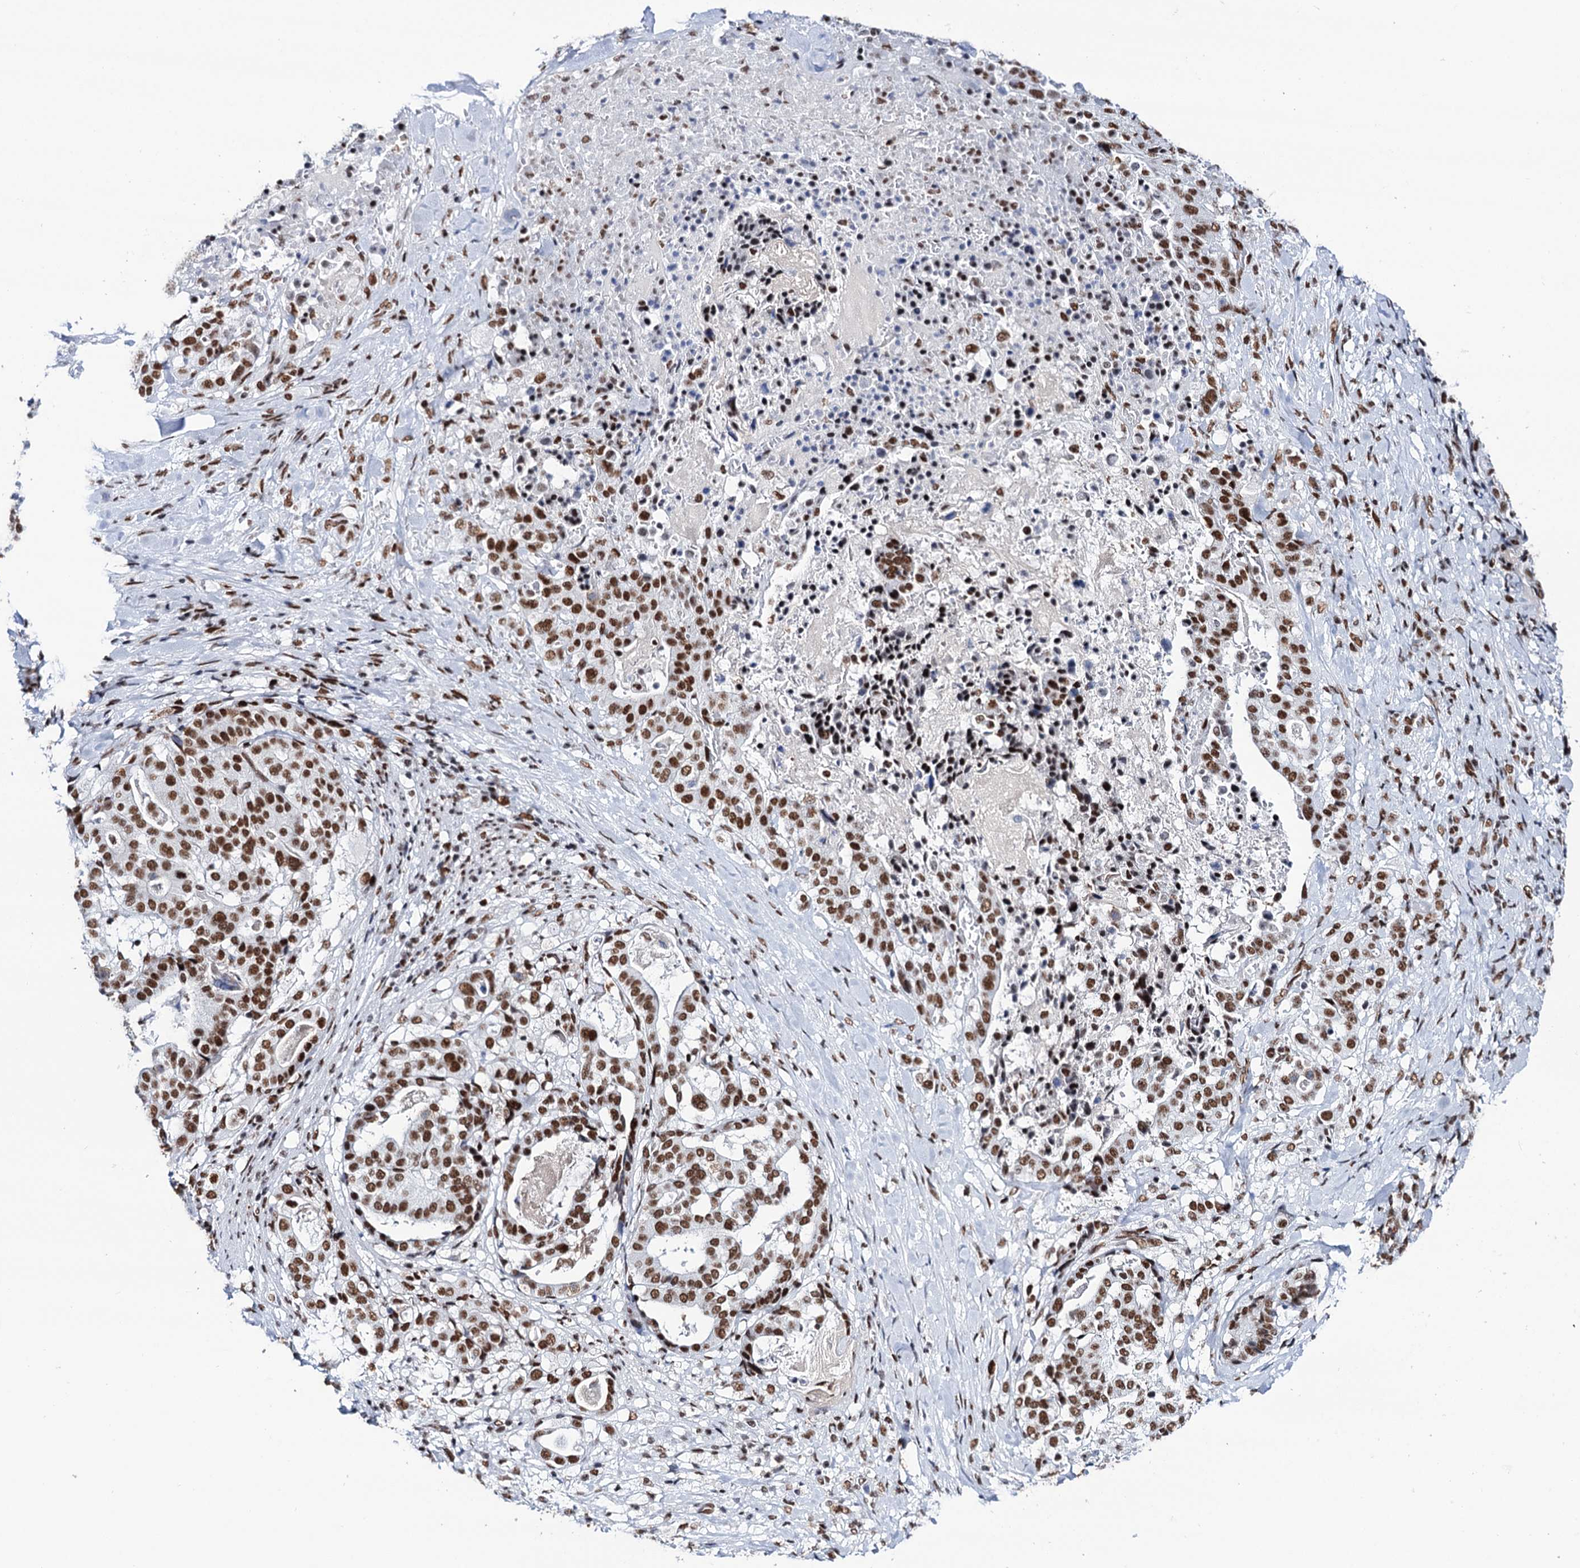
{"staining": {"intensity": "strong", "quantity": ">75%", "location": "nuclear"}, "tissue": "stomach cancer", "cell_type": "Tumor cells", "image_type": "cancer", "snomed": [{"axis": "morphology", "description": "Adenocarcinoma, NOS"}, {"axis": "topography", "description": "Stomach"}], "caption": "Strong nuclear protein expression is present in about >75% of tumor cells in stomach cancer (adenocarcinoma).", "gene": "MATR3", "patient": {"sex": "male", "age": 48}}